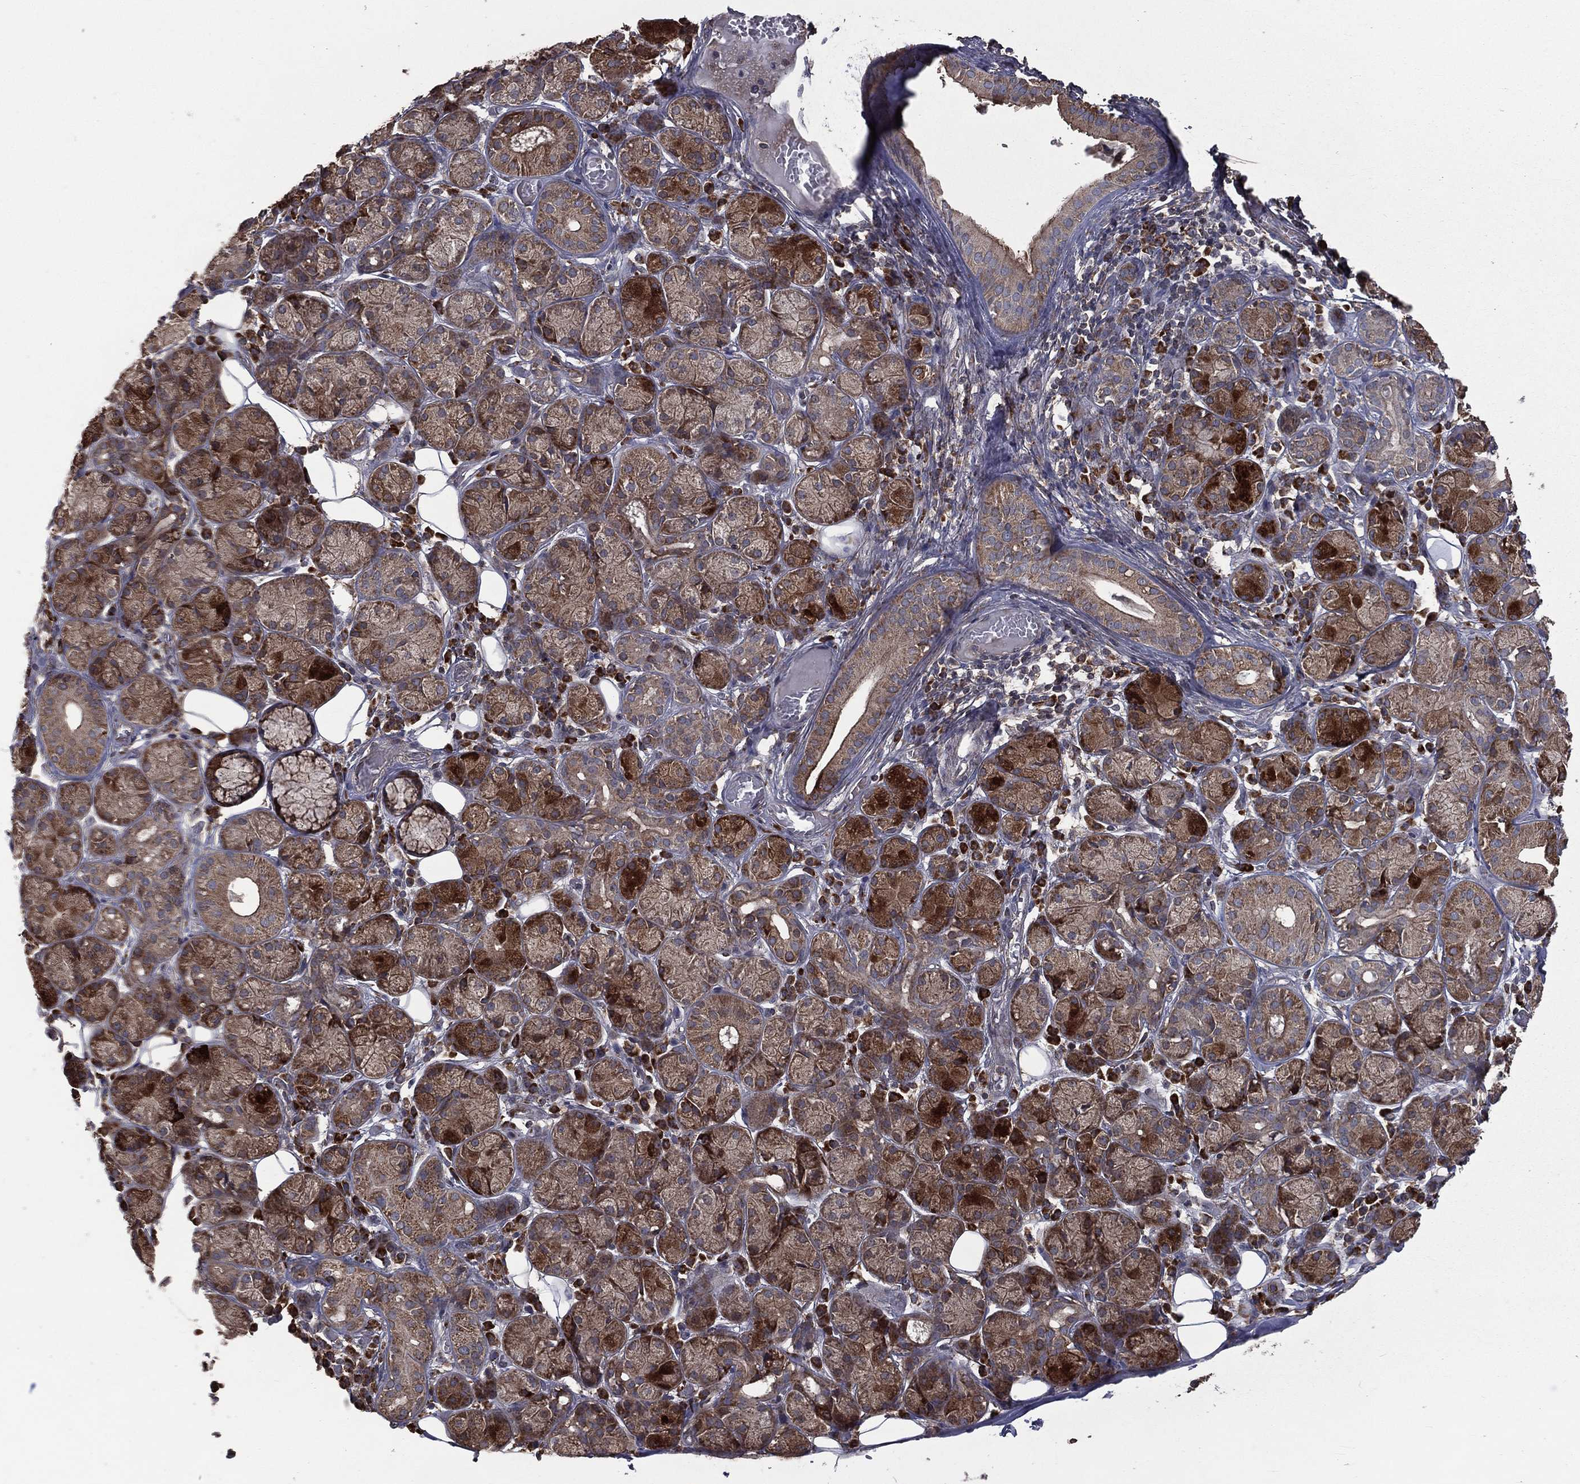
{"staining": {"intensity": "strong", "quantity": "<25%", "location": "cytoplasmic/membranous"}, "tissue": "salivary gland", "cell_type": "Glandular cells", "image_type": "normal", "snomed": [{"axis": "morphology", "description": "Normal tissue, NOS"}, {"axis": "topography", "description": "Salivary gland"}], "caption": "A brown stain highlights strong cytoplasmic/membranous staining of a protein in glandular cells of unremarkable human salivary gland.", "gene": "OLFML1", "patient": {"sex": "male", "age": 71}}